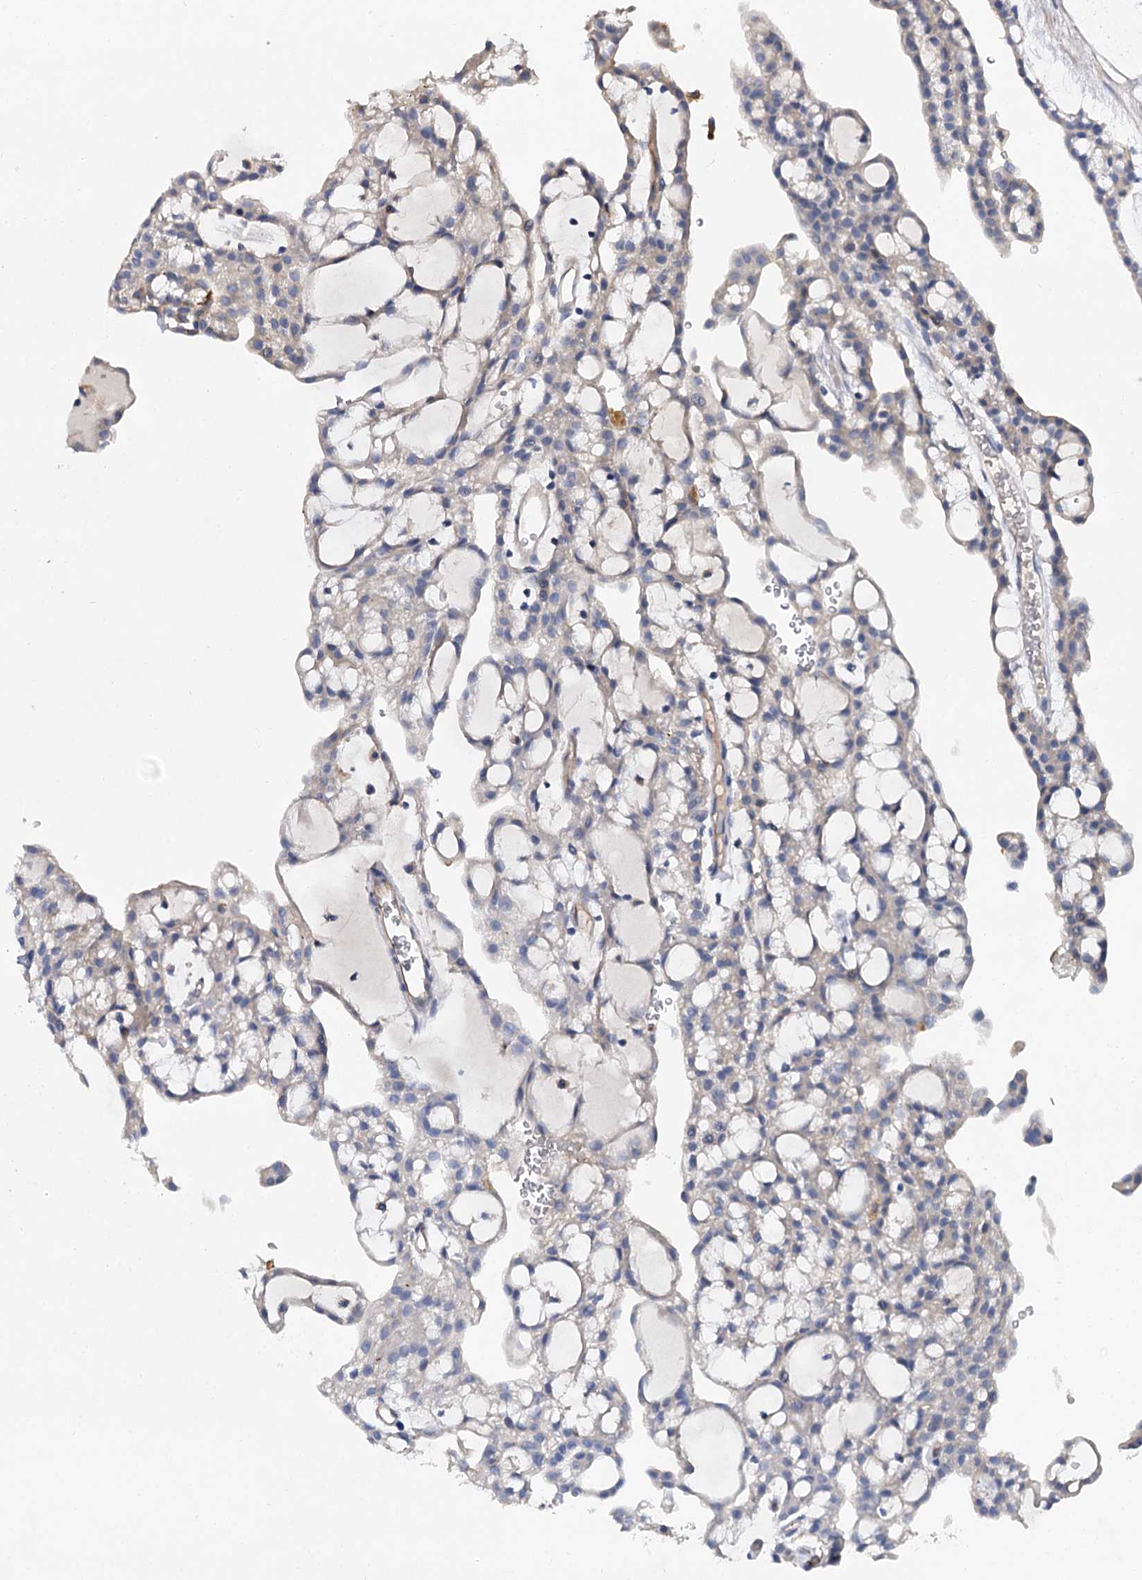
{"staining": {"intensity": "negative", "quantity": "none", "location": "none"}, "tissue": "renal cancer", "cell_type": "Tumor cells", "image_type": "cancer", "snomed": [{"axis": "morphology", "description": "Adenocarcinoma, NOS"}, {"axis": "topography", "description": "Kidney"}], "caption": "Human renal cancer stained for a protein using immunohistochemistry shows no positivity in tumor cells.", "gene": "EPYC", "patient": {"sex": "male", "age": 63}}